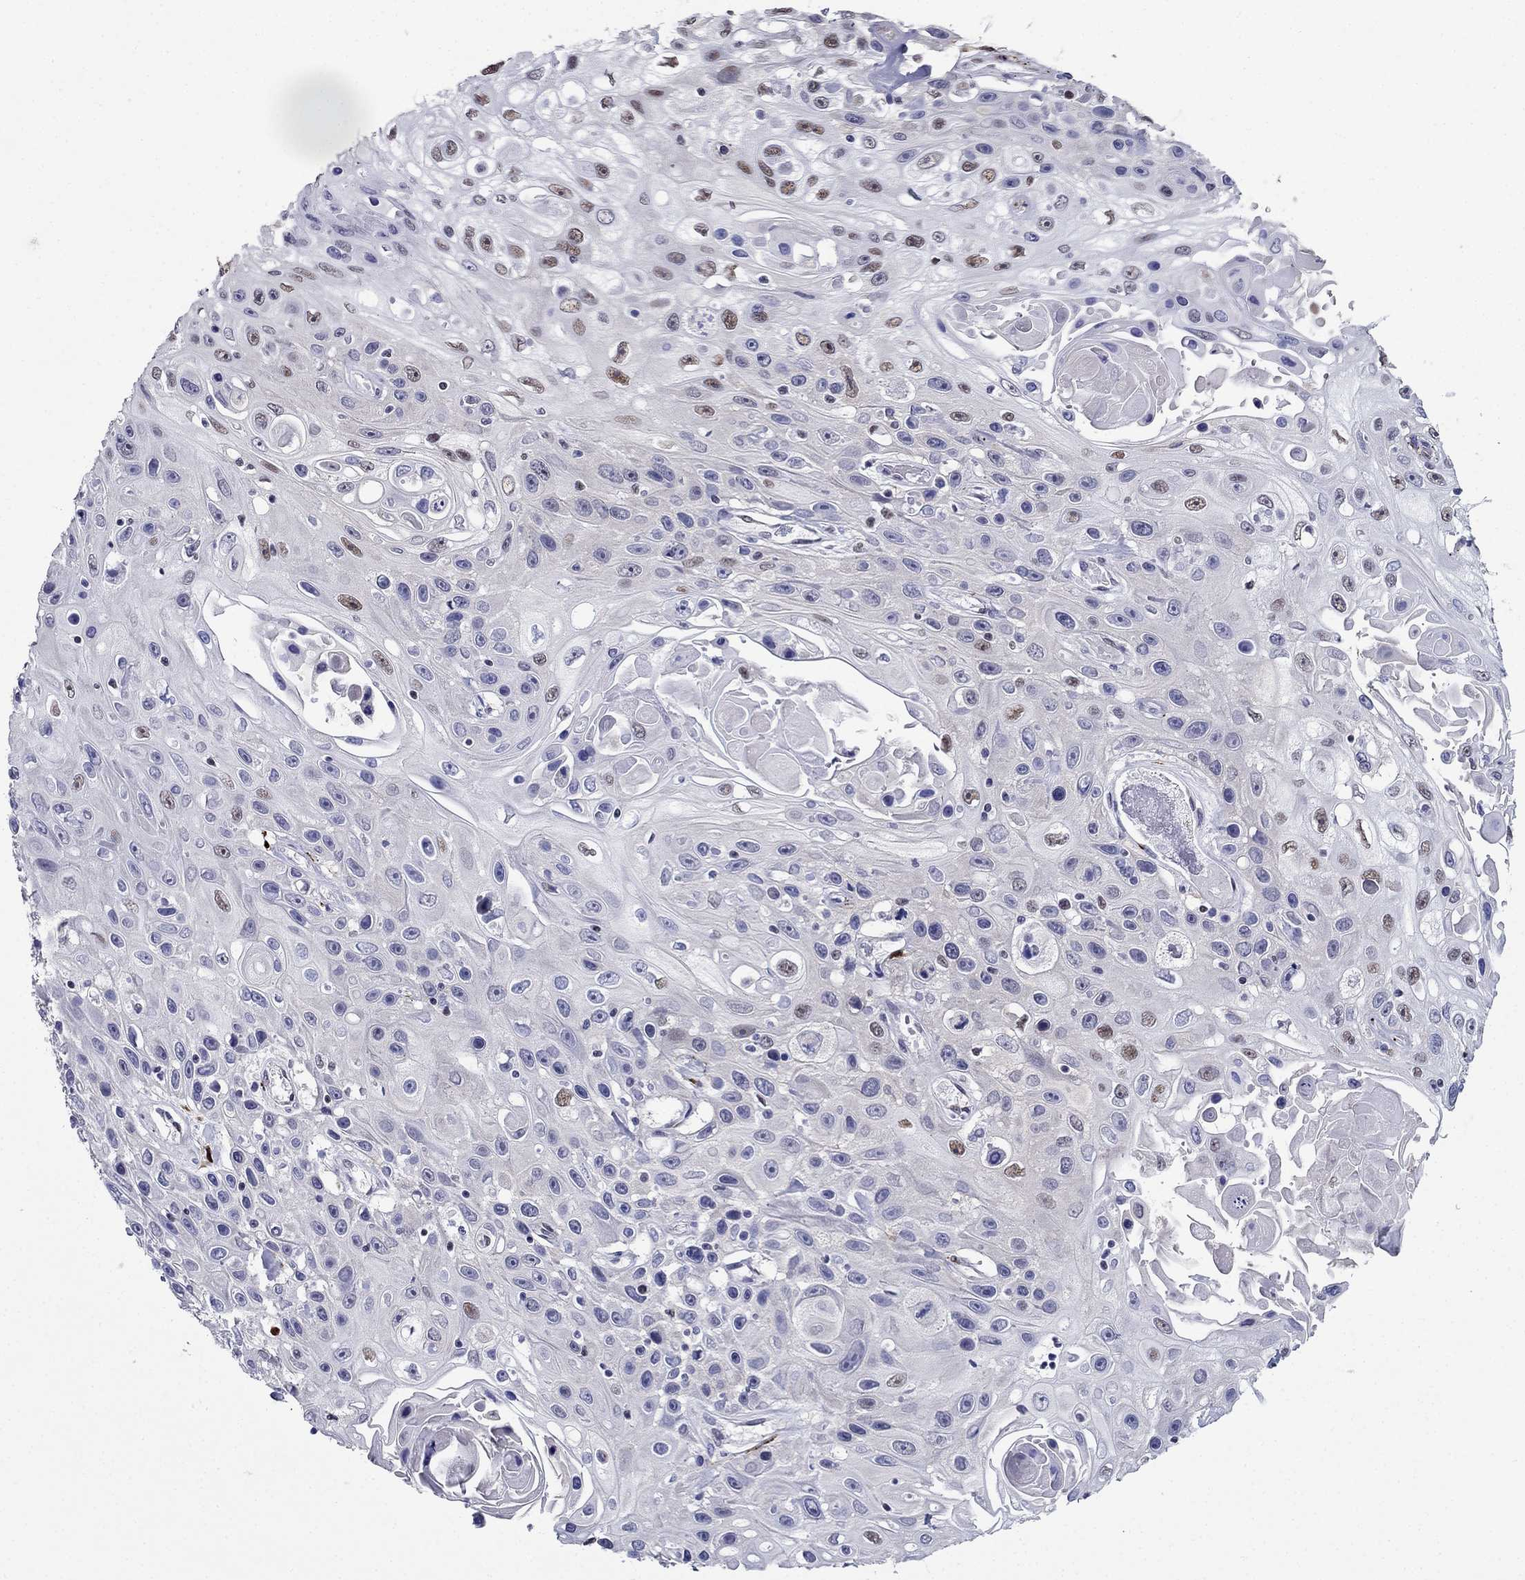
{"staining": {"intensity": "weak", "quantity": "<25%", "location": "nuclear"}, "tissue": "skin cancer", "cell_type": "Tumor cells", "image_type": "cancer", "snomed": [{"axis": "morphology", "description": "Squamous cell carcinoma, NOS"}, {"axis": "topography", "description": "Skin"}], "caption": "High magnification brightfield microscopy of skin squamous cell carcinoma stained with DAB (brown) and counterstained with hematoxylin (blue): tumor cells show no significant staining.", "gene": "PPM1G", "patient": {"sex": "male", "age": 82}}